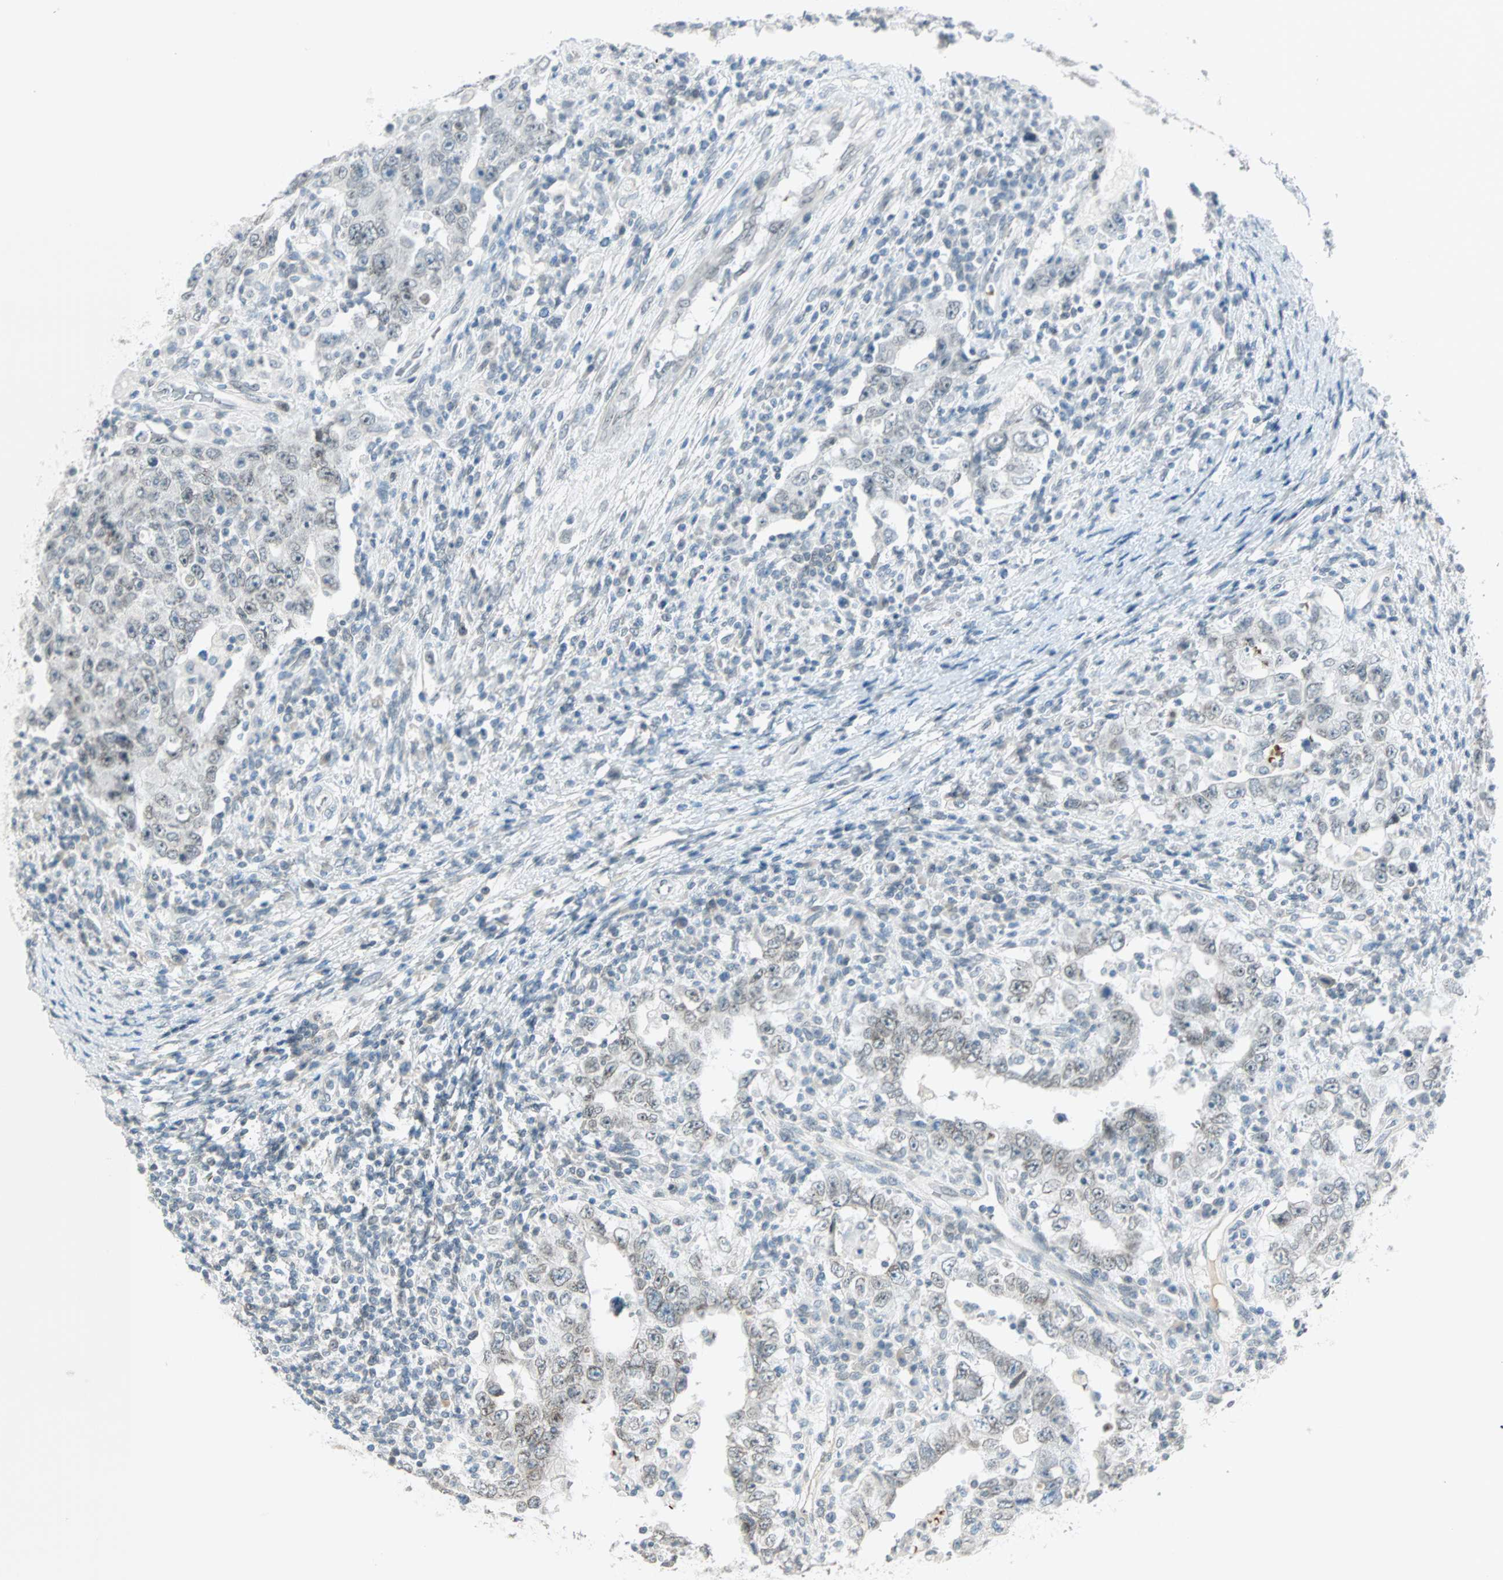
{"staining": {"intensity": "weak", "quantity": "<25%", "location": "cytoplasmic/membranous,nuclear"}, "tissue": "testis cancer", "cell_type": "Tumor cells", "image_type": "cancer", "snomed": [{"axis": "morphology", "description": "Carcinoma, Embryonal, NOS"}, {"axis": "topography", "description": "Testis"}], "caption": "Immunohistochemistry (IHC) photomicrograph of testis embryonal carcinoma stained for a protein (brown), which displays no staining in tumor cells.", "gene": "BCAN", "patient": {"sex": "male", "age": 26}}